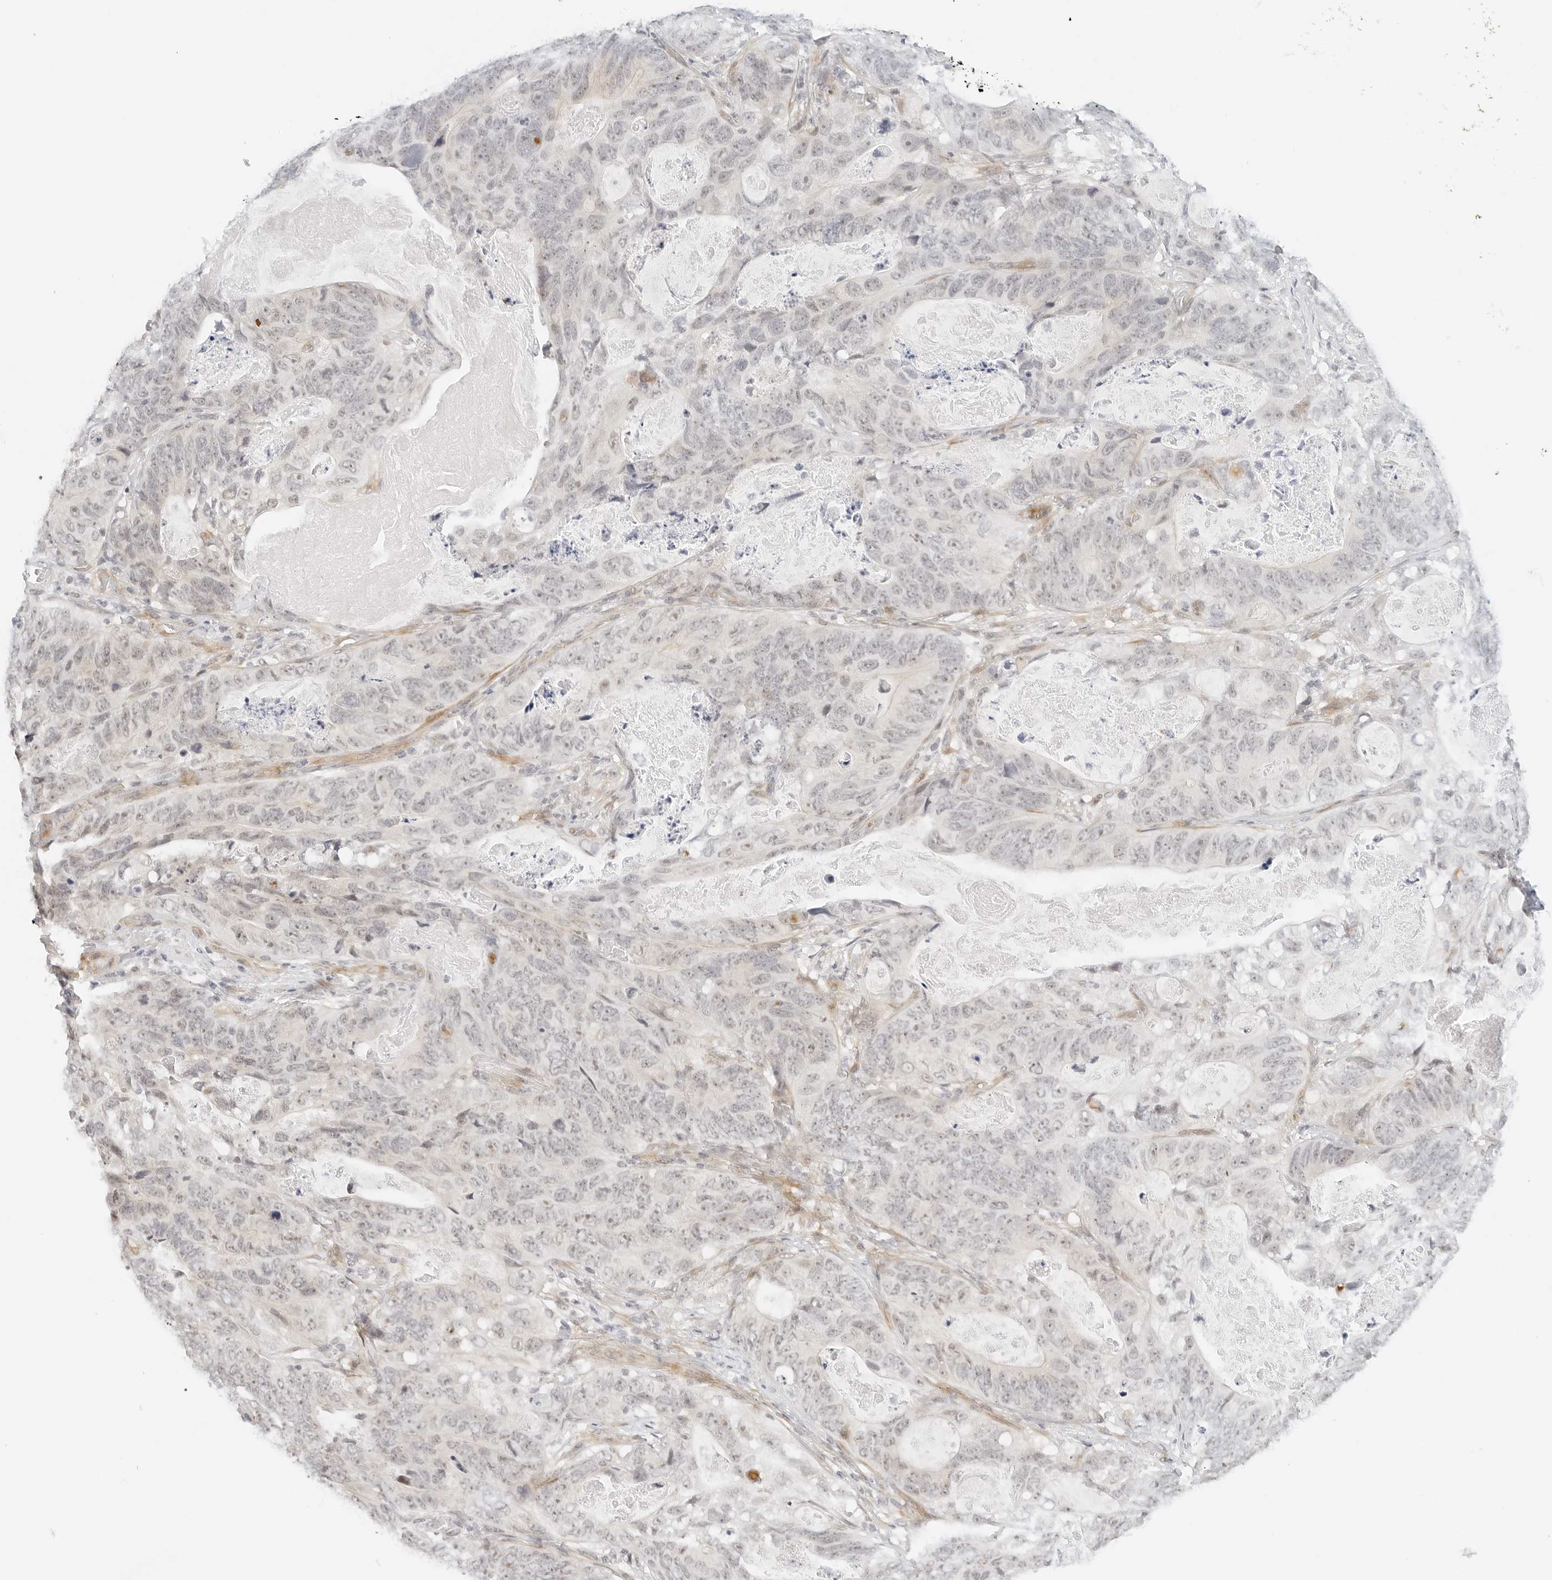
{"staining": {"intensity": "weak", "quantity": "25%-75%", "location": "nuclear"}, "tissue": "stomach cancer", "cell_type": "Tumor cells", "image_type": "cancer", "snomed": [{"axis": "morphology", "description": "Normal tissue, NOS"}, {"axis": "morphology", "description": "Adenocarcinoma, NOS"}, {"axis": "topography", "description": "Stomach"}], "caption": "Immunohistochemical staining of human stomach cancer (adenocarcinoma) shows low levels of weak nuclear positivity in about 25%-75% of tumor cells.", "gene": "NEO1", "patient": {"sex": "female", "age": 89}}